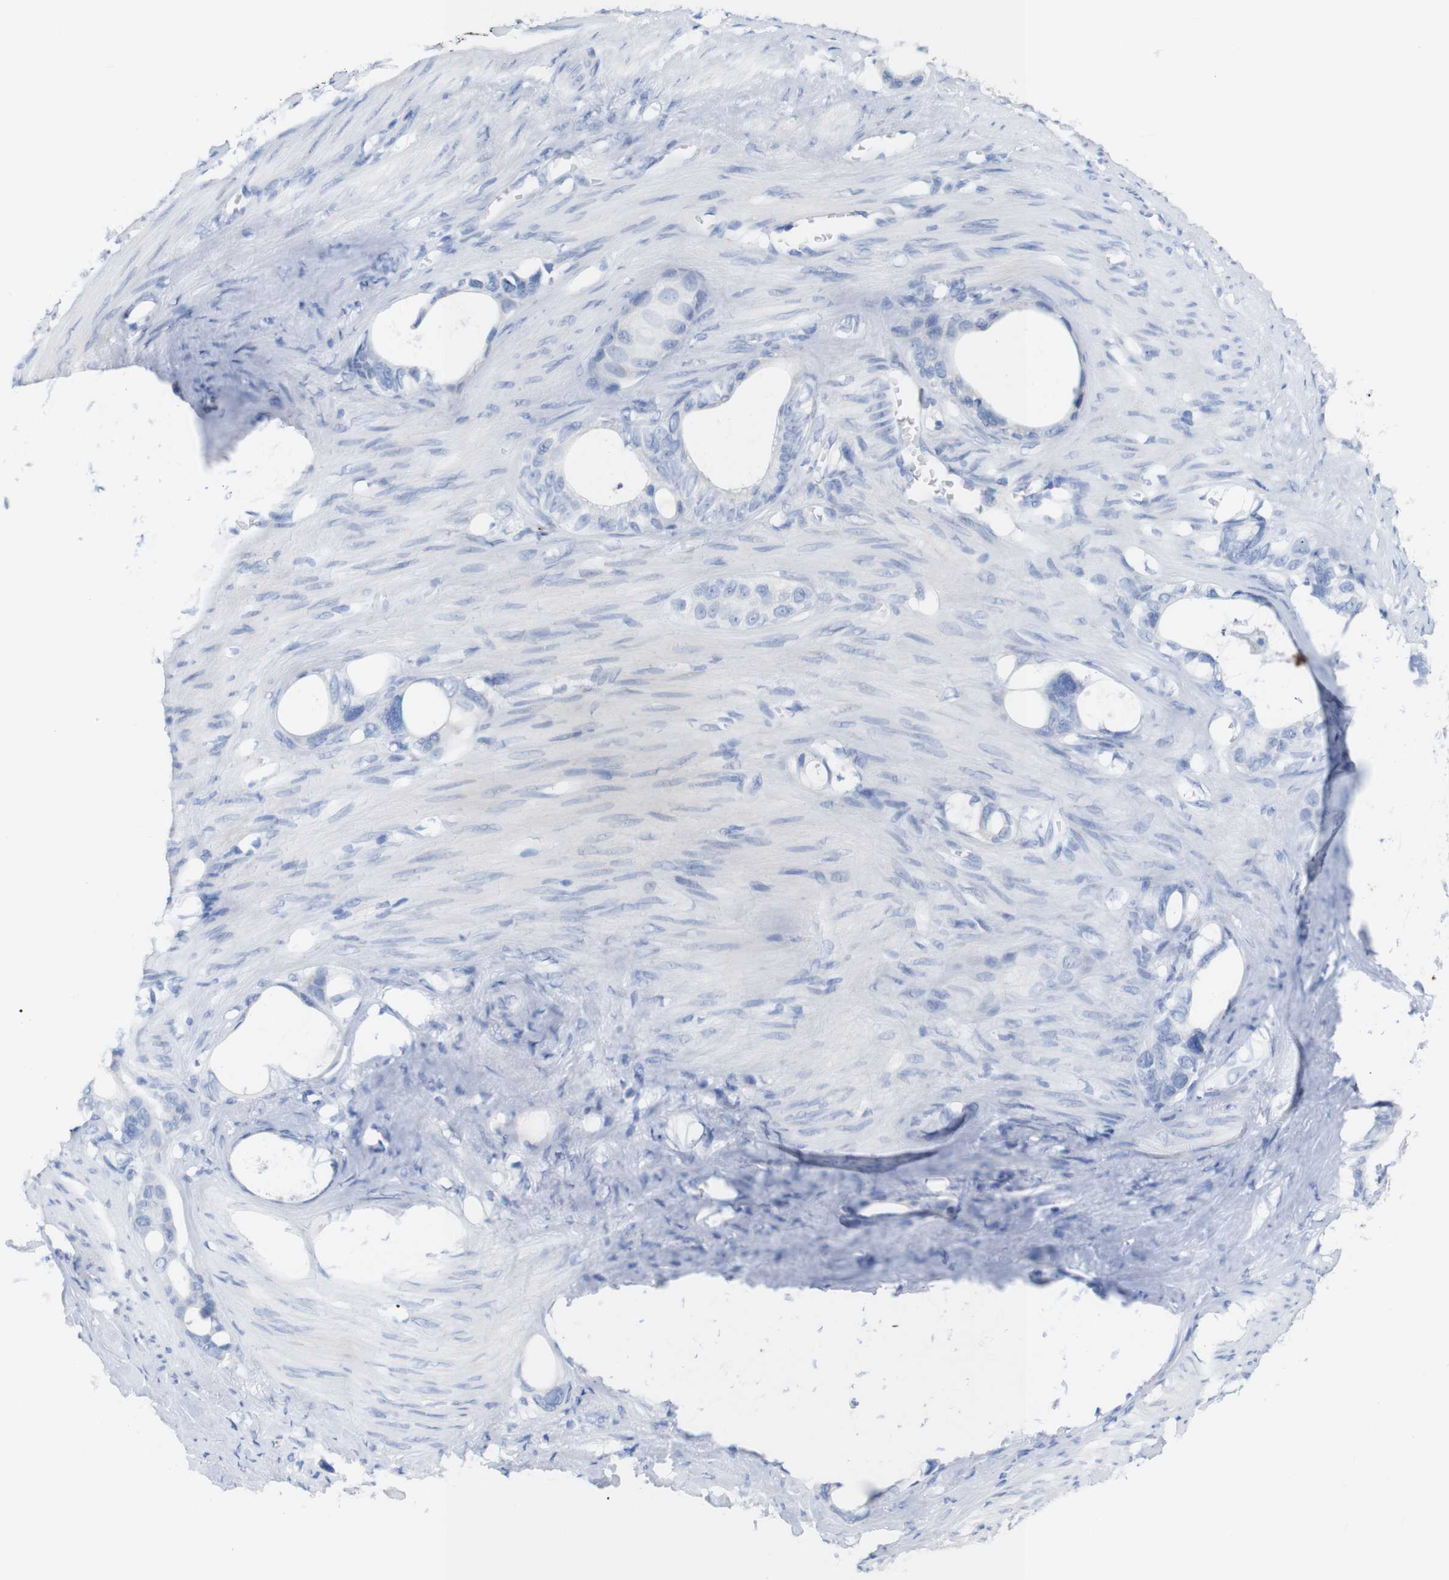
{"staining": {"intensity": "negative", "quantity": "none", "location": "none"}, "tissue": "stomach cancer", "cell_type": "Tumor cells", "image_type": "cancer", "snomed": [{"axis": "morphology", "description": "Adenocarcinoma, NOS"}, {"axis": "topography", "description": "Stomach"}], "caption": "Stomach adenocarcinoma stained for a protein using IHC exhibits no expression tumor cells.", "gene": "PNMA1", "patient": {"sex": "female", "age": 75}}